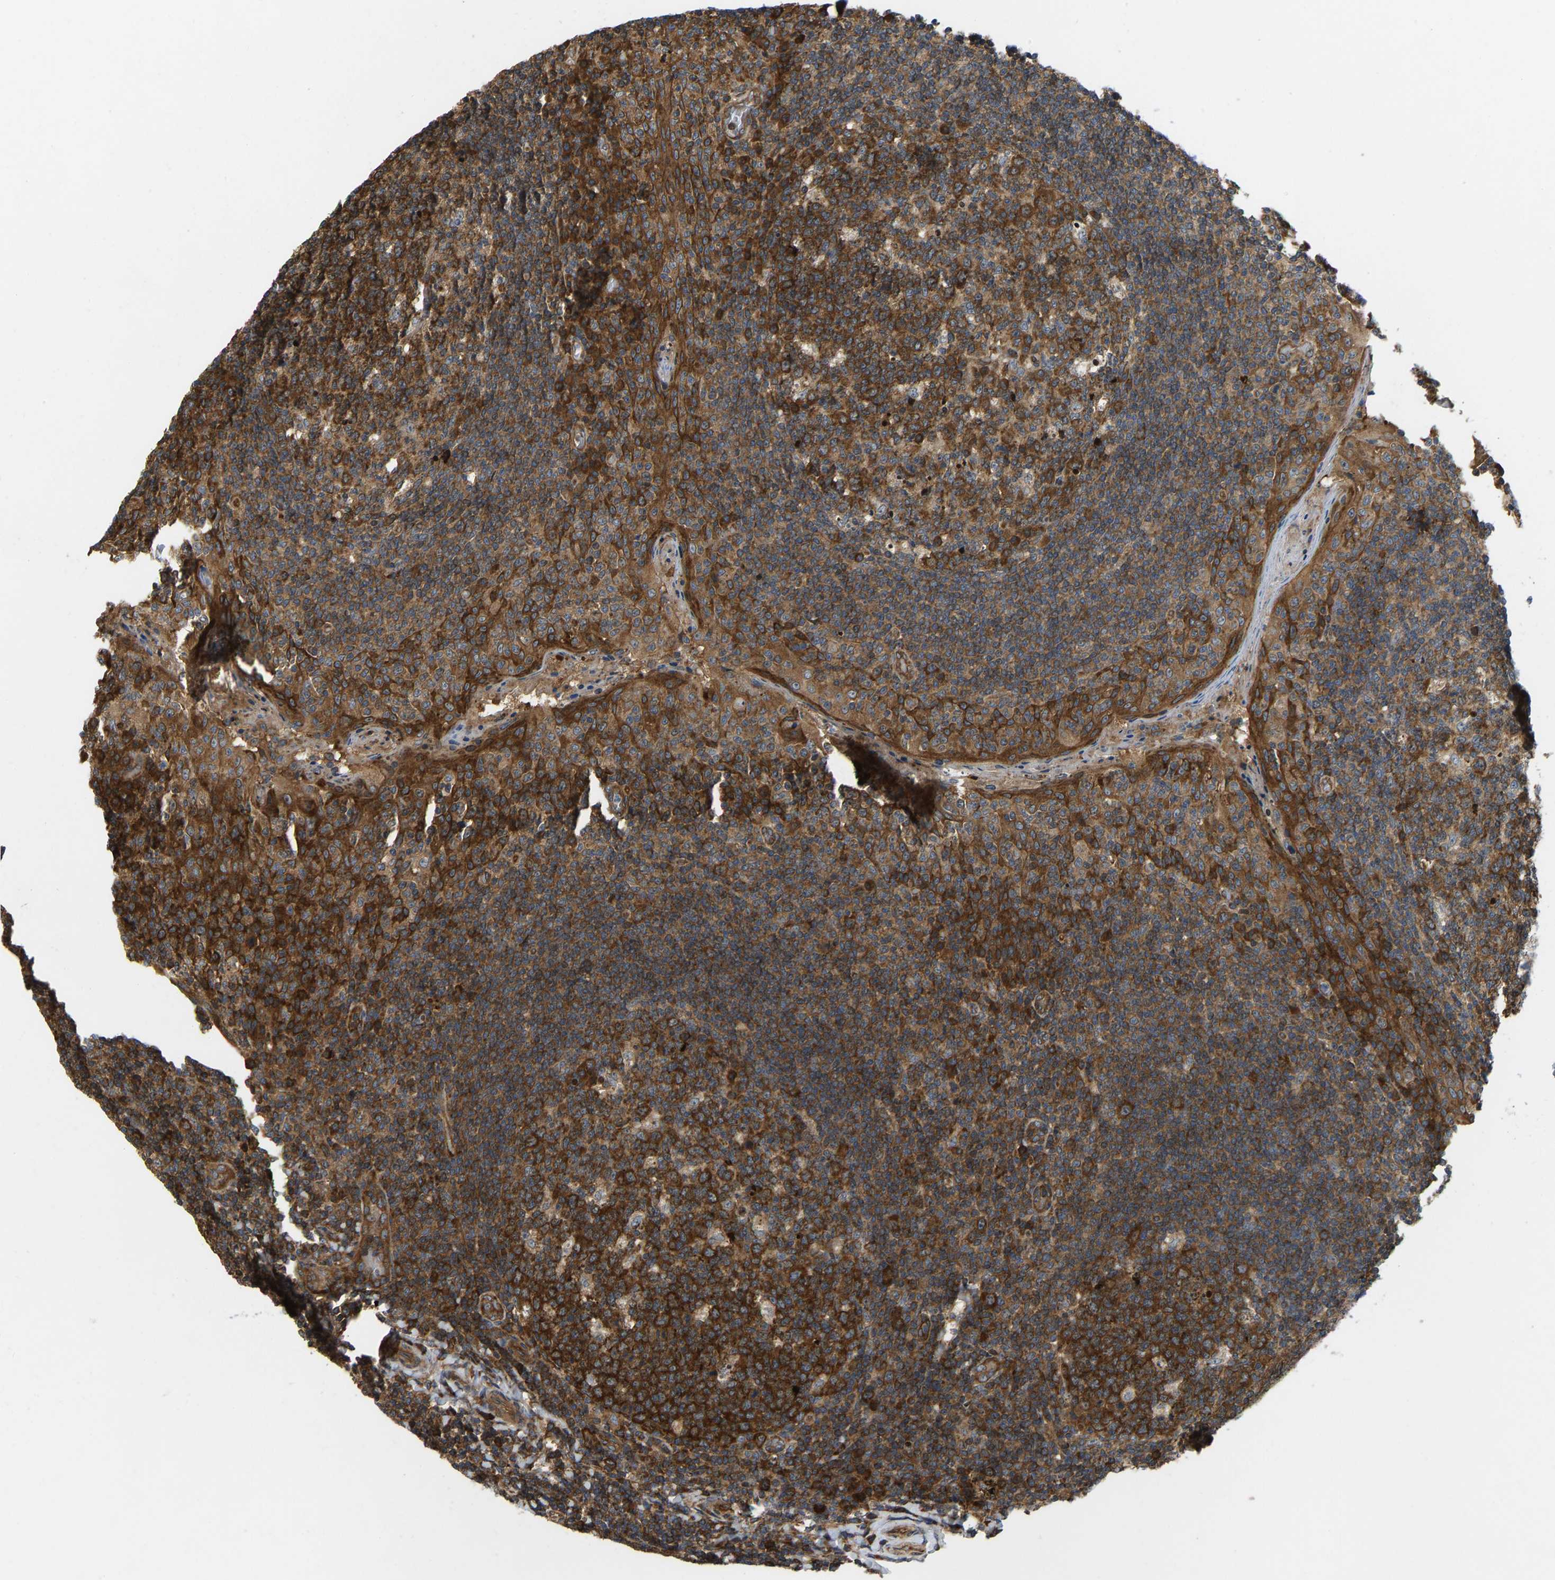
{"staining": {"intensity": "strong", "quantity": ">75%", "location": "cytoplasmic/membranous"}, "tissue": "tonsil", "cell_type": "Germinal center cells", "image_type": "normal", "snomed": [{"axis": "morphology", "description": "Normal tissue, NOS"}, {"axis": "topography", "description": "Tonsil"}], "caption": "Germinal center cells exhibit high levels of strong cytoplasmic/membranous positivity in approximately >75% of cells in benign tonsil.", "gene": "RASGRF2", "patient": {"sex": "female", "age": 19}}